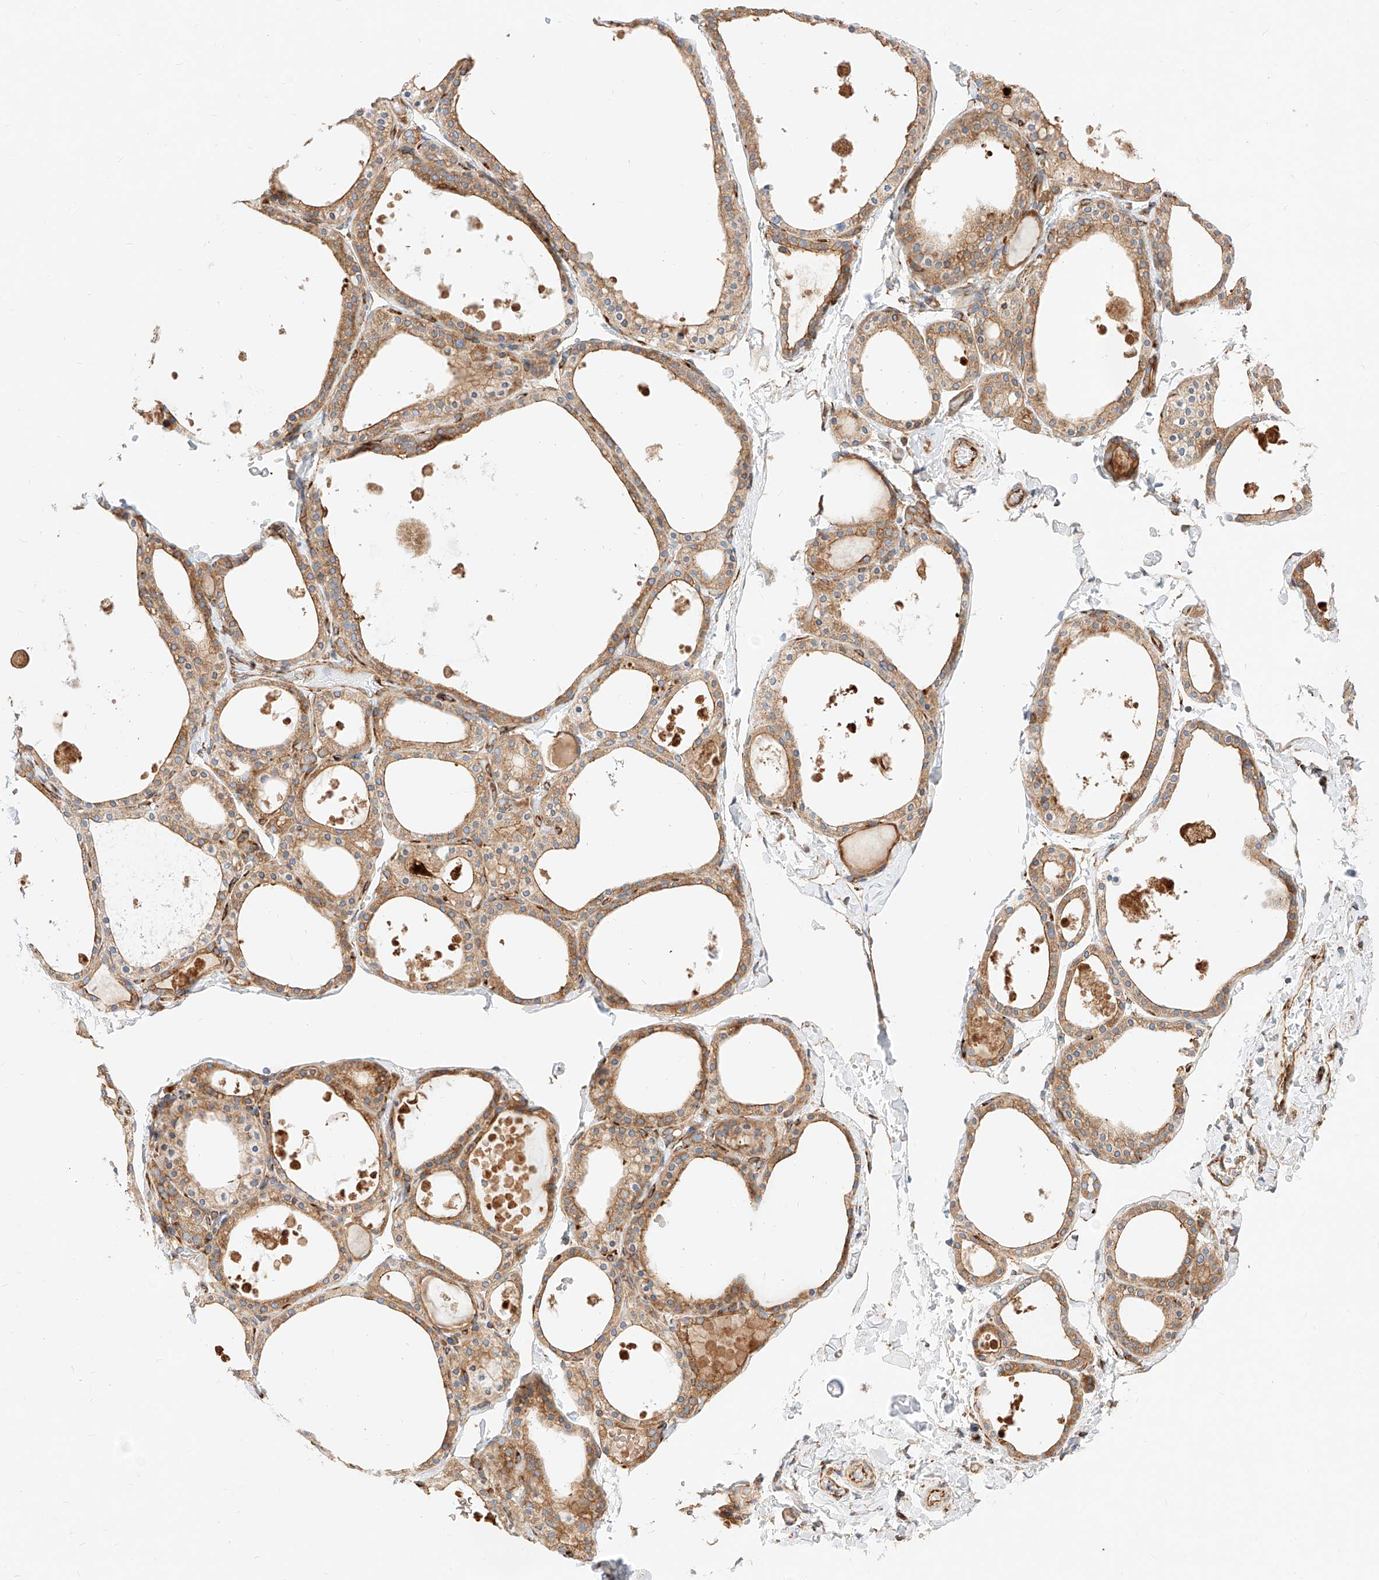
{"staining": {"intensity": "moderate", "quantity": ">75%", "location": "cytoplasmic/membranous"}, "tissue": "thyroid gland", "cell_type": "Glandular cells", "image_type": "normal", "snomed": [{"axis": "morphology", "description": "Normal tissue, NOS"}, {"axis": "topography", "description": "Thyroid gland"}], "caption": "This photomicrograph demonstrates immunohistochemistry staining of benign thyroid gland, with medium moderate cytoplasmic/membranous positivity in about >75% of glandular cells.", "gene": "CSGALNACT2", "patient": {"sex": "male", "age": 56}}